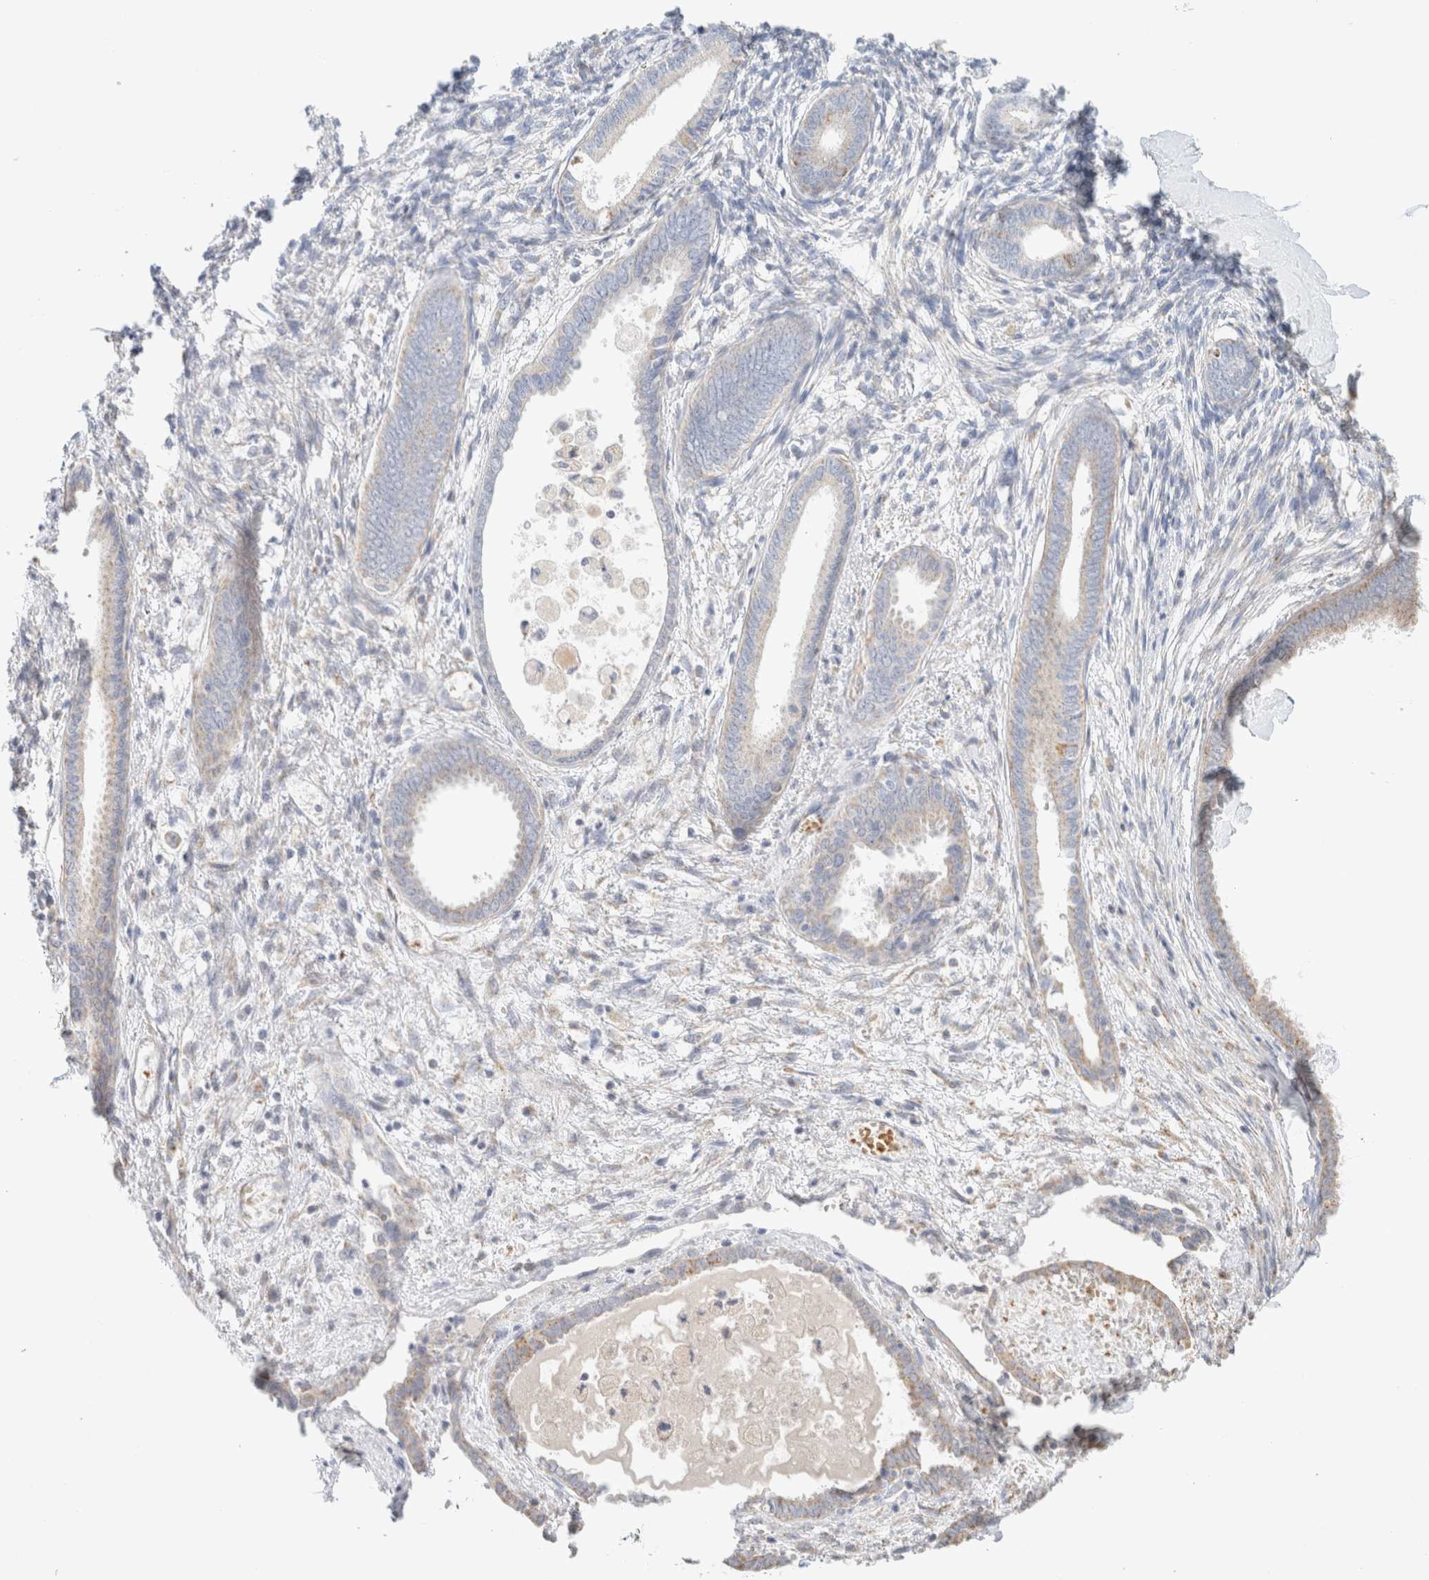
{"staining": {"intensity": "negative", "quantity": "none", "location": "none"}, "tissue": "endometrium", "cell_type": "Cells in endometrial stroma", "image_type": "normal", "snomed": [{"axis": "morphology", "description": "Normal tissue, NOS"}, {"axis": "topography", "description": "Endometrium"}], "caption": "Normal endometrium was stained to show a protein in brown. There is no significant expression in cells in endometrial stroma.", "gene": "HDHD3", "patient": {"sex": "female", "age": 56}}